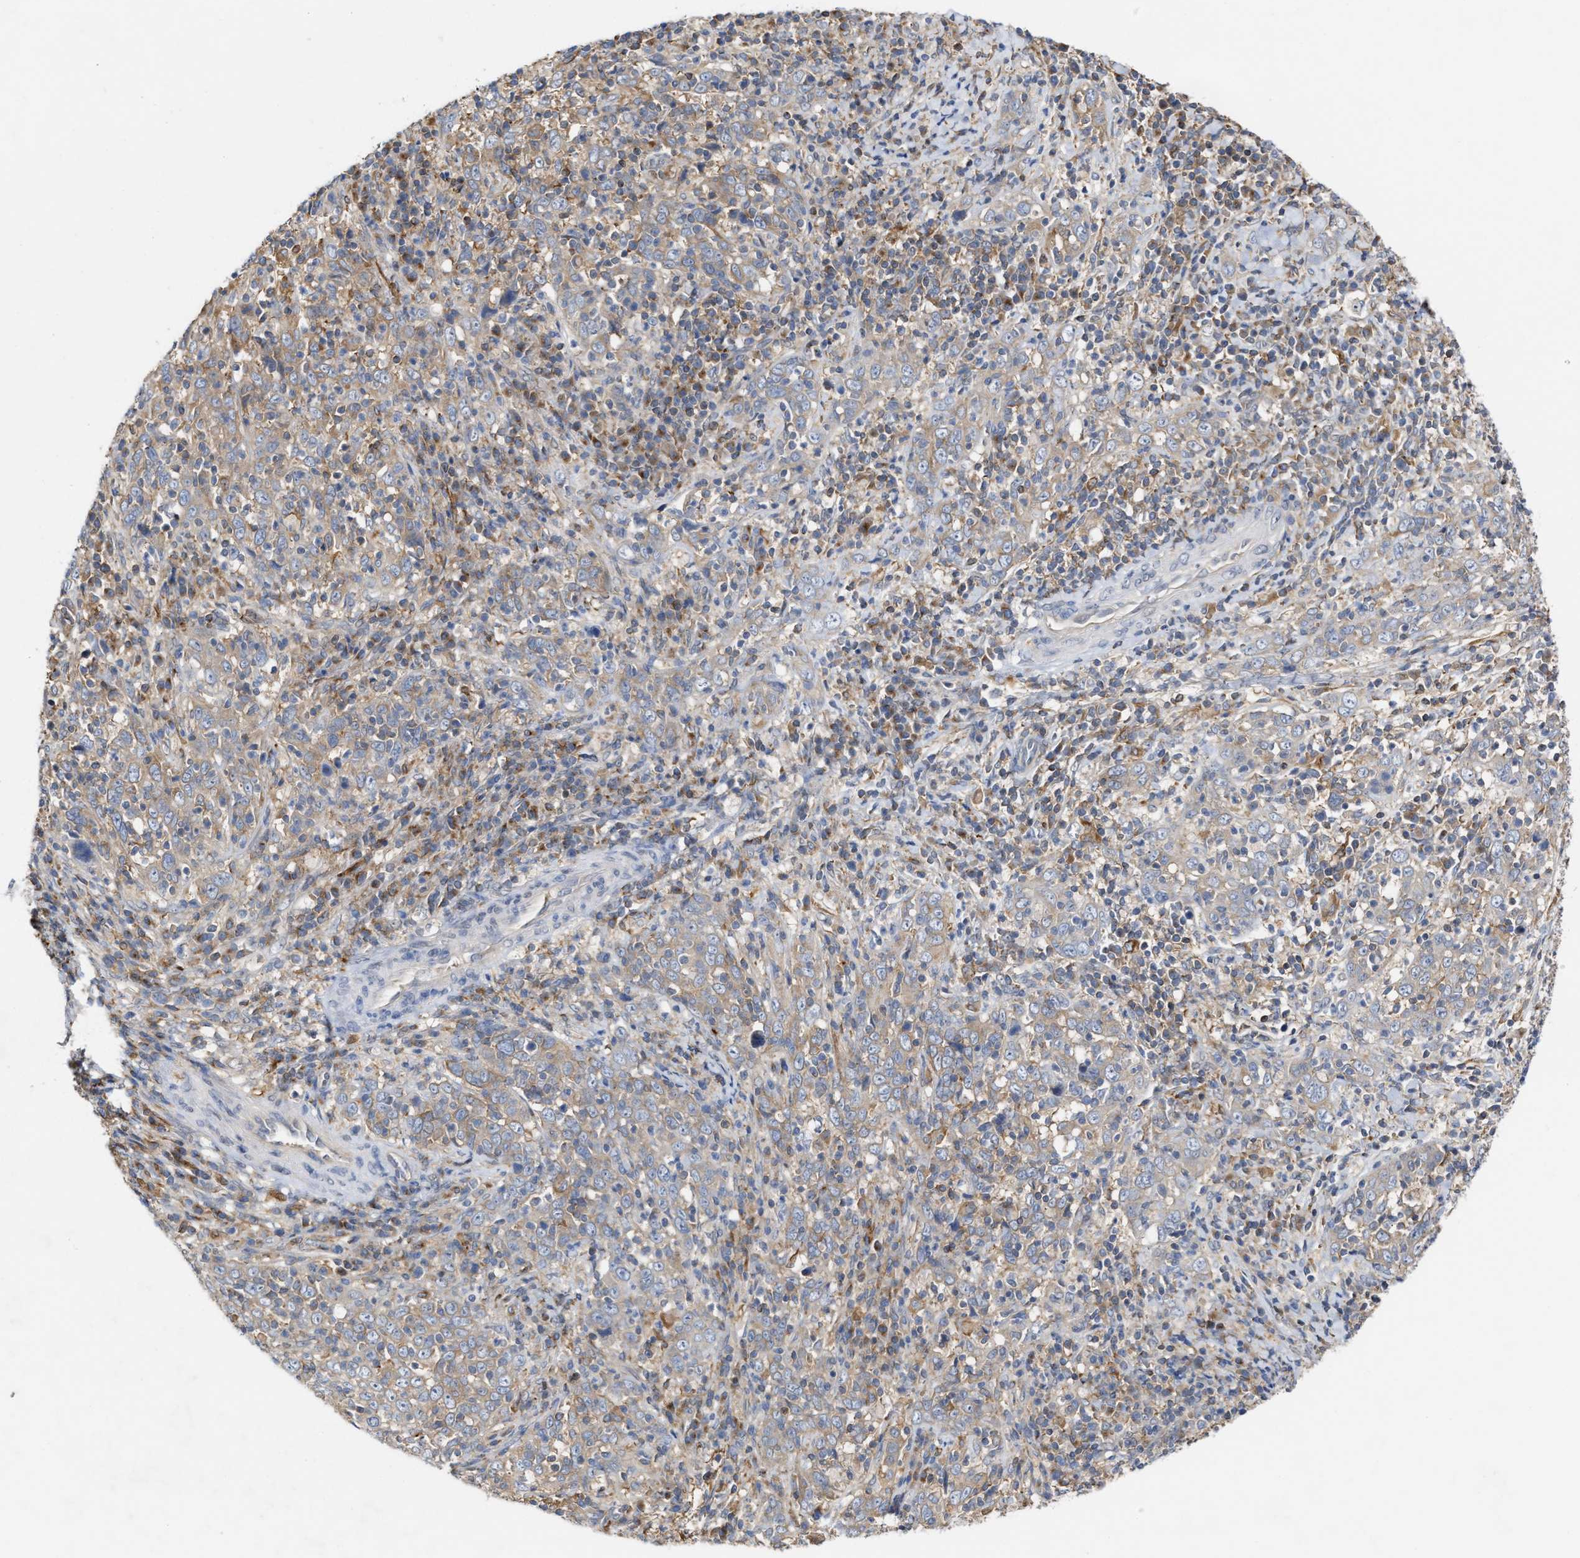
{"staining": {"intensity": "moderate", "quantity": "25%-75%", "location": "cytoplasmic/membranous"}, "tissue": "cervical cancer", "cell_type": "Tumor cells", "image_type": "cancer", "snomed": [{"axis": "morphology", "description": "Squamous cell carcinoma, NOS"}, {"axis": "topography", "description": "Cervix"}], "caption": "Immunohistochemistry staining of cervical cancer (squamous cell carcinoma), which shows medium levels of moderate cytoplasmic/membranous staining in about 25%-75% of tumor cells indicating moderate cytoplasmic/membranous protein staining. The staining was performed using DAB (3,3'-diaminobenzidine) (brown) for protein detection and nuclei were counterstained in hematoxylin (blue).", "gene": "BBLN", "patient": {"sex": "female", "age": 46}}